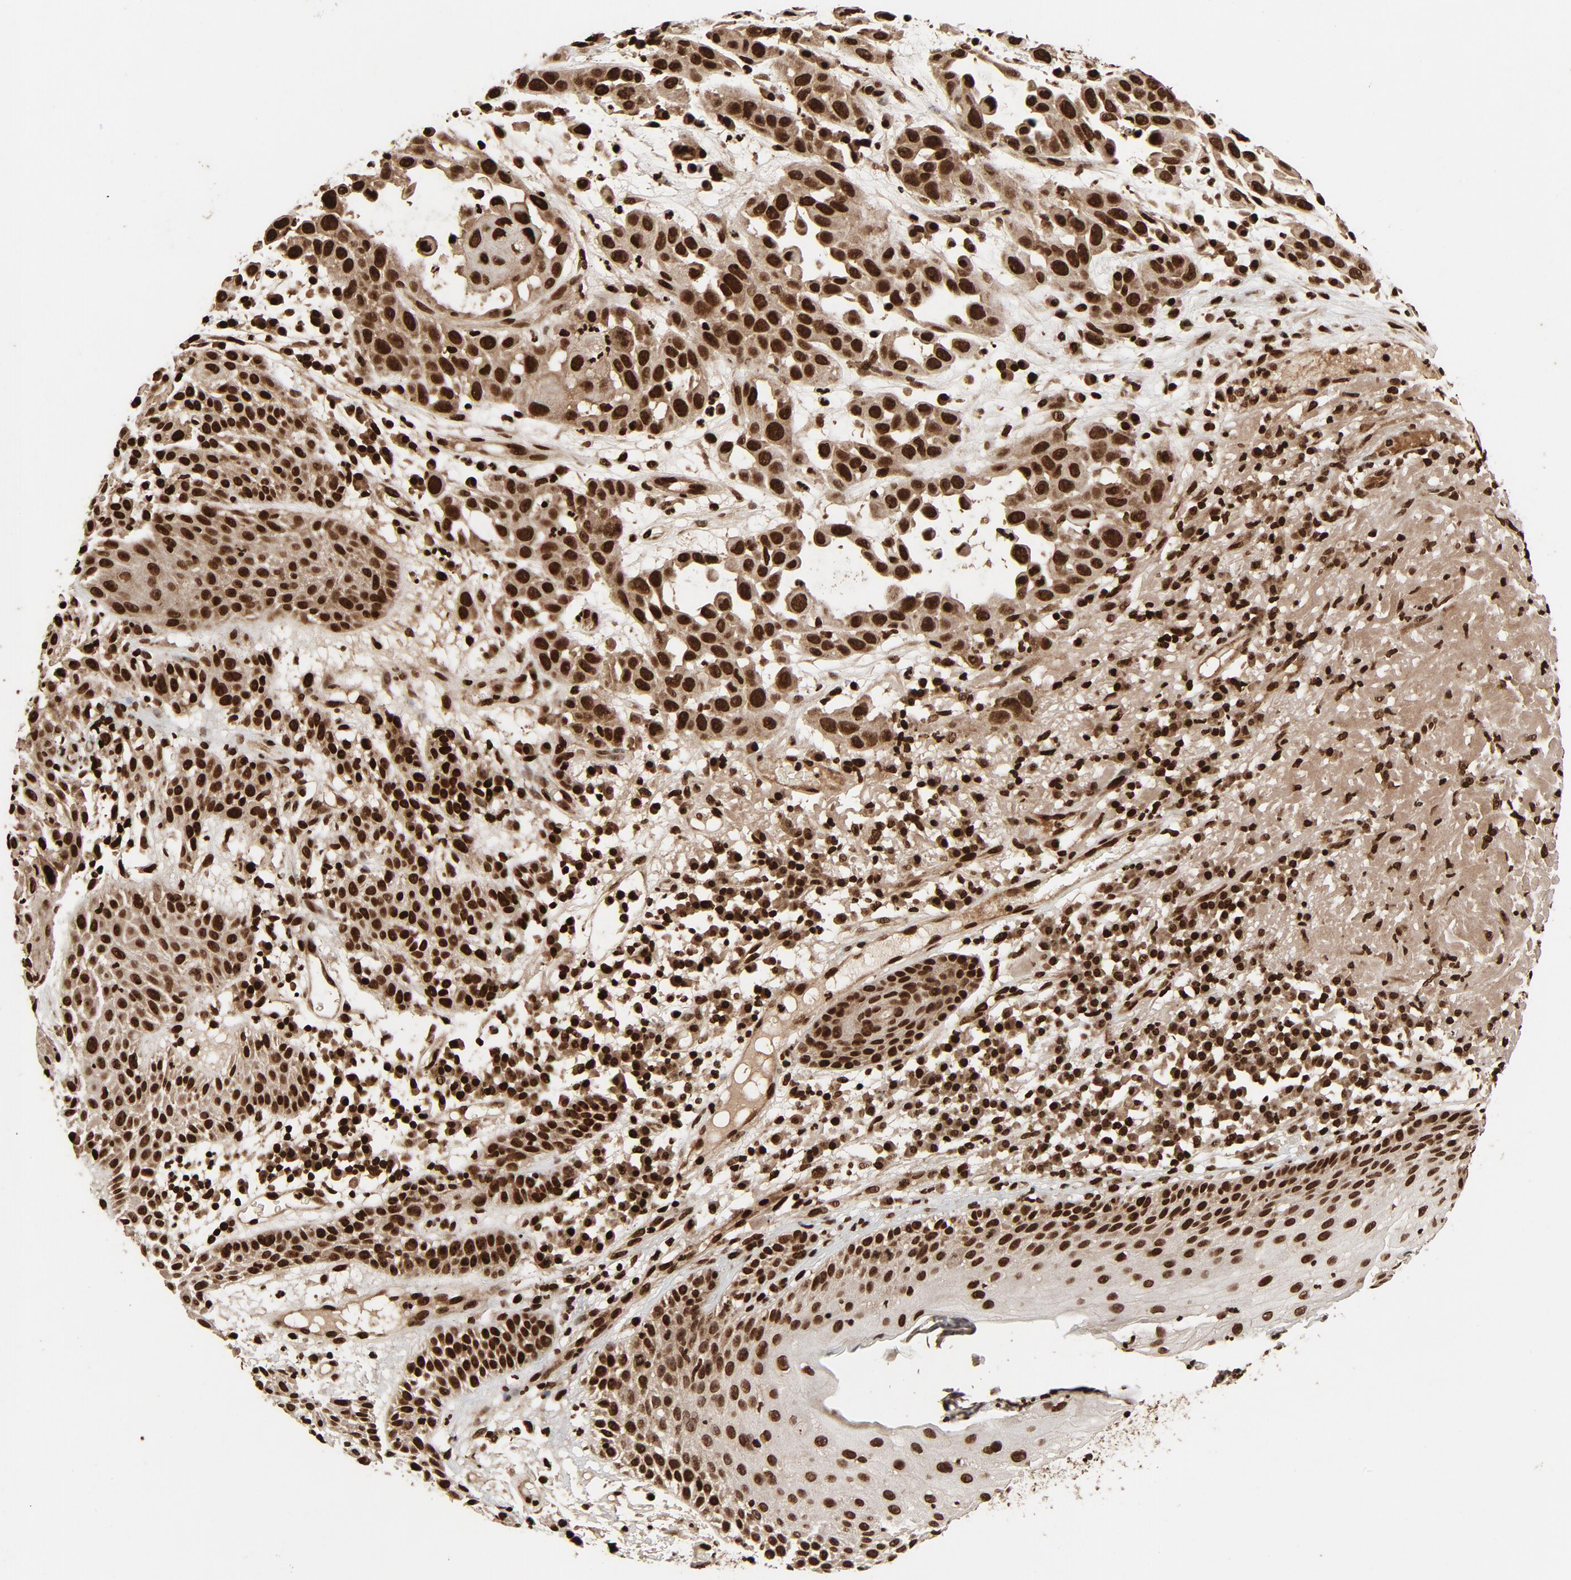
{"staining": {"intensity": "strong", "quantity": ">75%", "location": "nuclear"}, "tissue": "skin cancer", "cell_type": "Tumor cells", "image_type": "cancer", "snomed": [{"axis": "morphology", "description": "Squamous cell carcinoma, NOS"}, {"axis": "topography", "description": "Skin"}], "caption": "A high amount of strong nuclear staining is present in about >75% of tumor cells in squamous cell carcinoma (skin) tissue. (IHC, brightfield microscopy, high magnification).", "gene": "TP53BP1", "patient": {"sex": "male", "age": 81}}